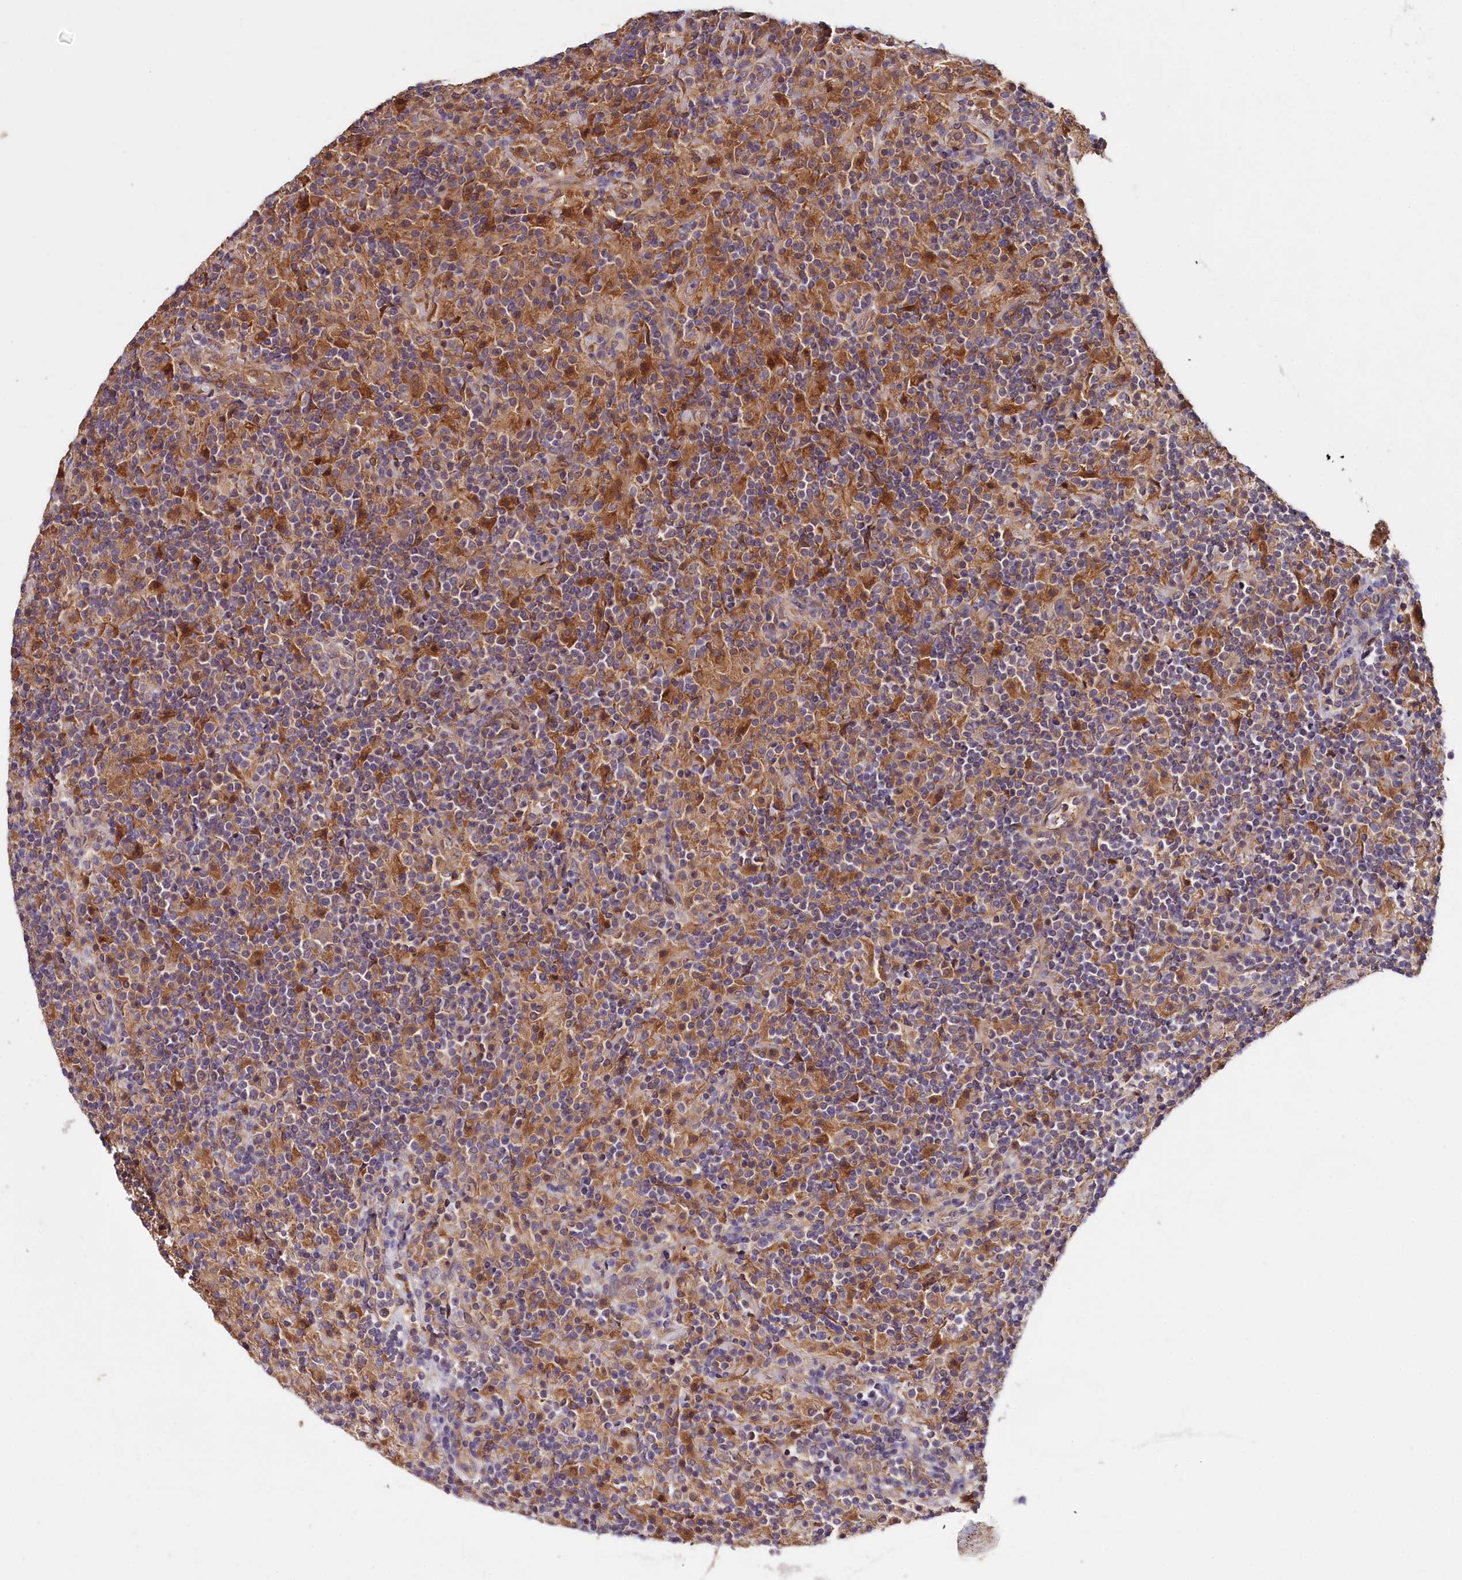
{"staining": {"intensity": "negative", "quantity": "none", "location": "none"}, "tissue": "lymphoma", "cell_type": "Tumor cells", "image_type": "cancer", "snomed": [{"axis": "morphology", "description": "Hodgkin's disease, NOS"}, {"axis": "topography", "description": "Lymph node"}], "caption": "Hodgkin's disease stained for a protein using IHC shows no expression tumor cells.", "gene": "ETFBKMT", "patient": {"sex": "male", "age": 70}}